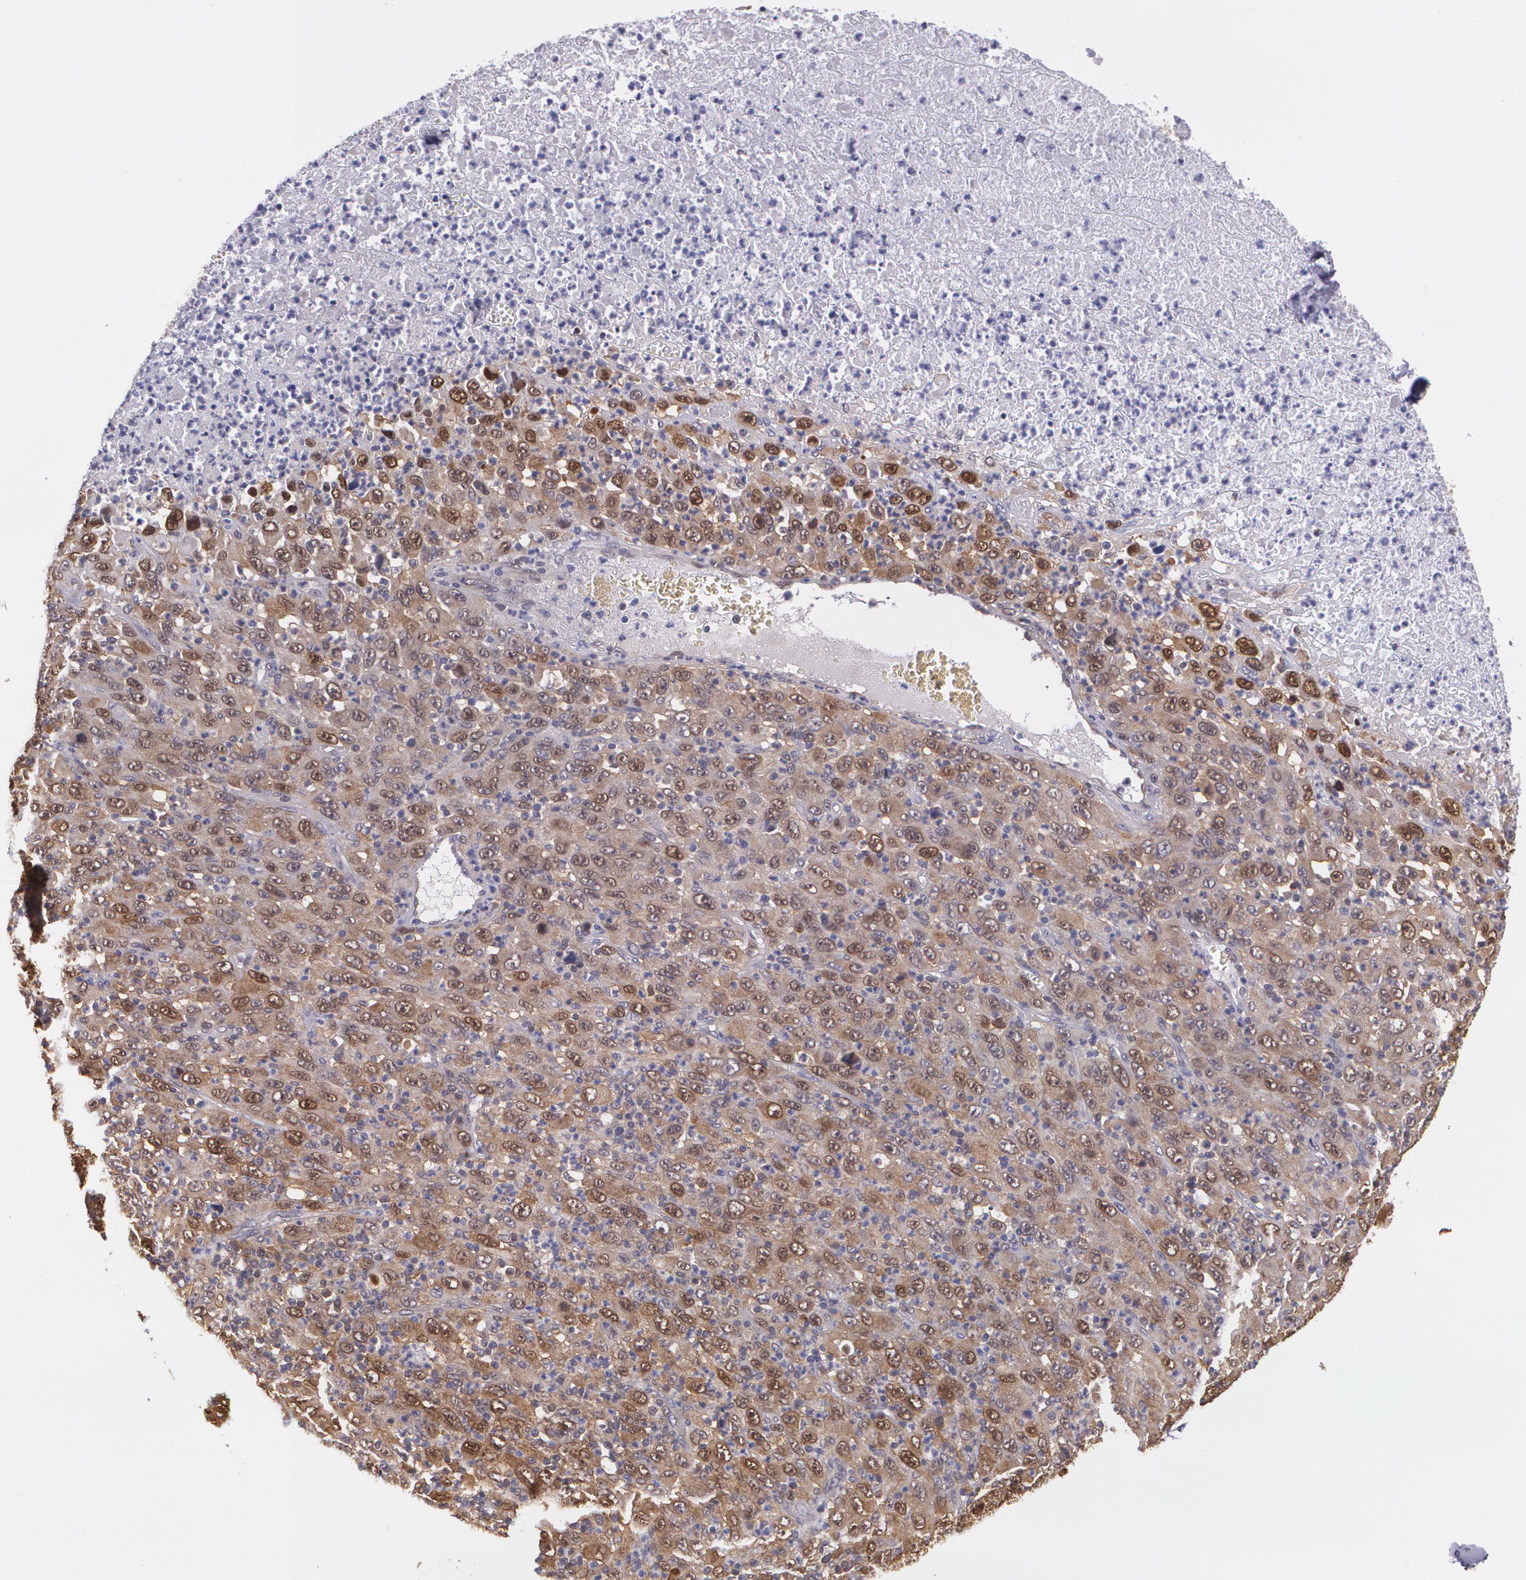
{"staining": {"intensity": "moderate", "quantity": ">75%", "location": "cytoplasmic/membranous,nuclear"}, "tissue": "melanoma", "cell_type": "Tumor cells", "image_type": "cancer", "snomed": [{"axis": "morphology", "description": "Malignant melanoma, Metastatic site"}, {"axis": "topography", "description": "Skin"}], "caption": "IHC histopathology image of malignant melanoma (metastatic site) stained for a protein (brown), which demonstrates medium levels of moderate cytoplasmic/membranous and nuclear positivity in approximately >75% of tumor cells.", "gene": "HSPH1", "patient": {"sex": "female", "age": 56}}